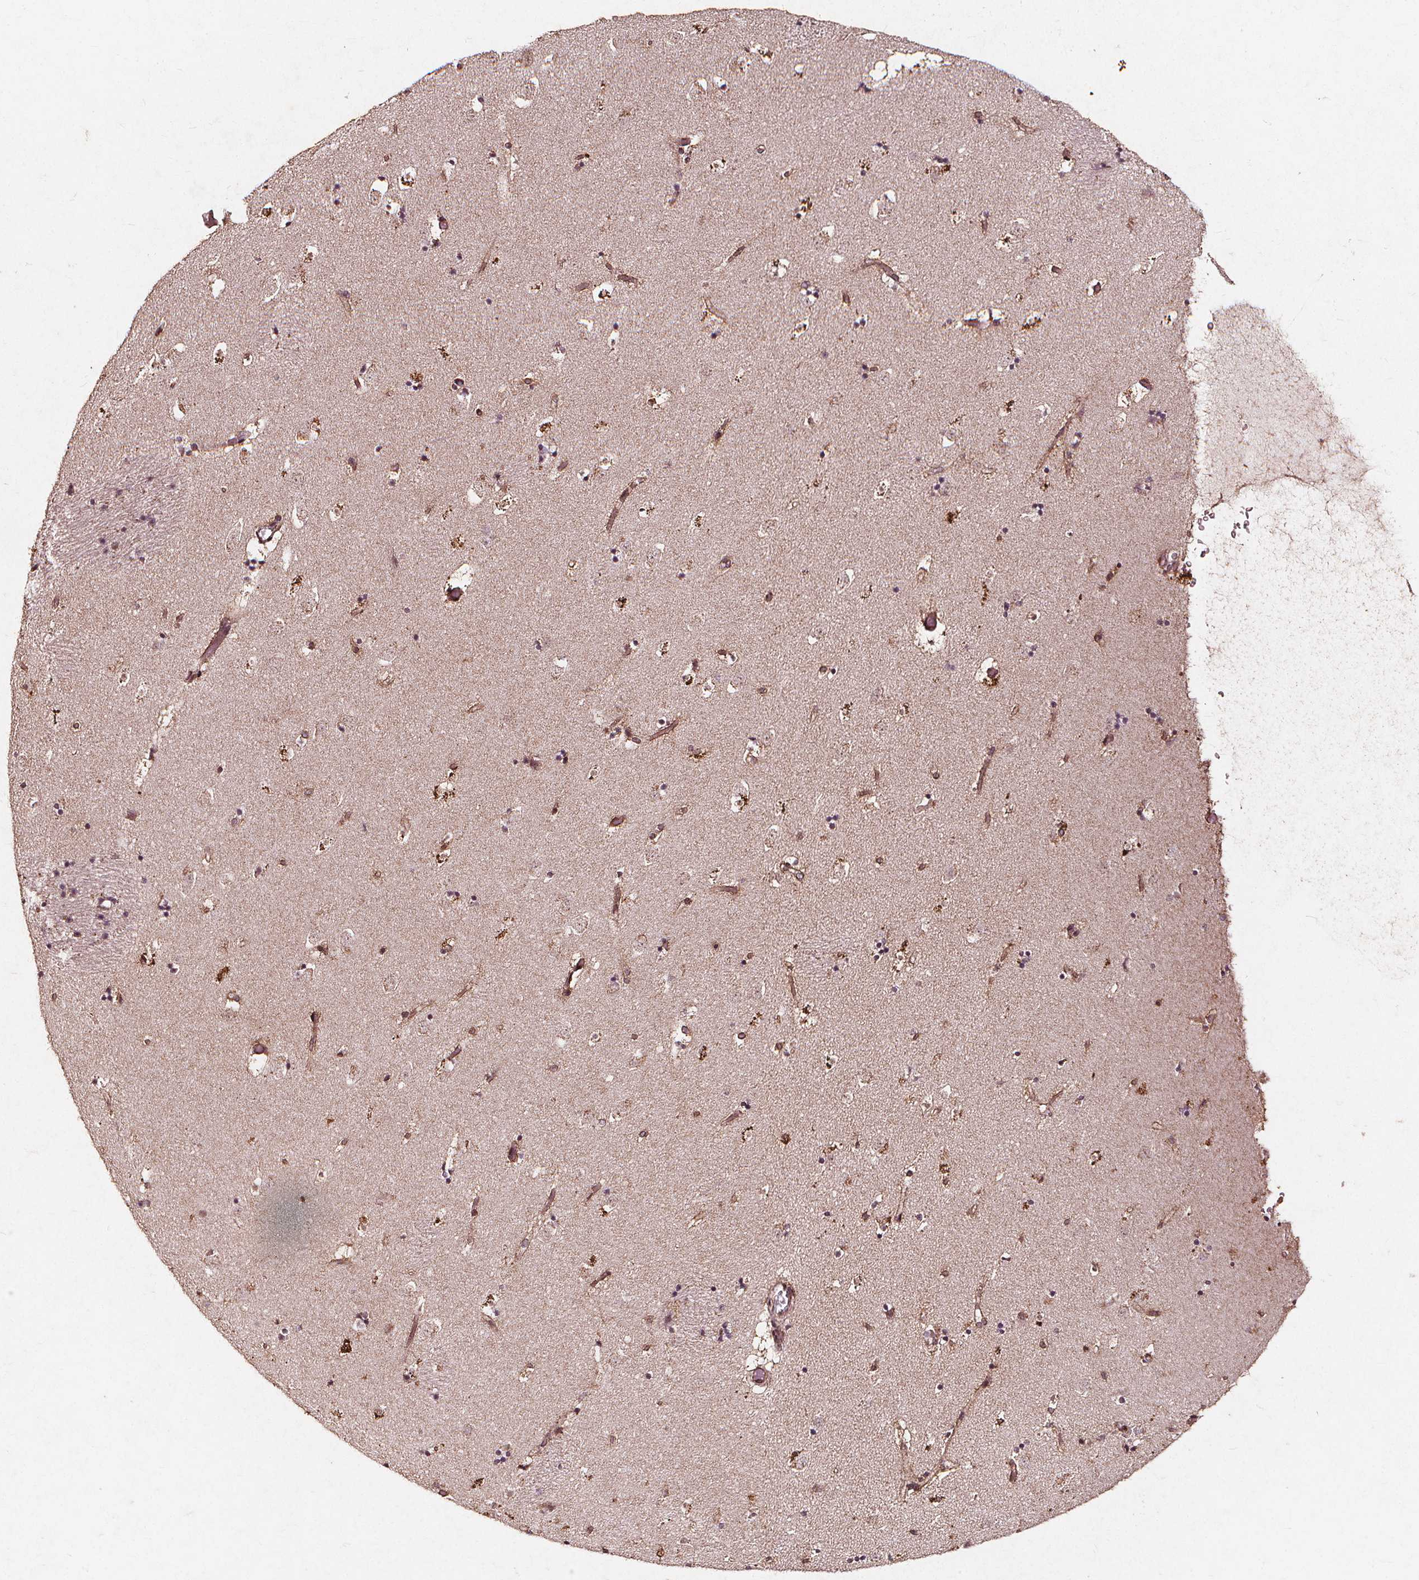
{"staining": {"intensity": "moderate", "quantity": "<25%", "location": "cytoplasmic/membranous"}, "tissue": "caudate", "cell_type": "Glial cells", "image_type": "normal", "snomed": [{"axis": "morphology", "description": "Normal tissue, NOS"}, {"axis": "topography", "description": "Lateral ventricle wall"}], "caption": "A brown stain shows moderate cytoplasmic/membranous expression of a protein in glial cells of unremarkable human caudate.", "gene": "ABCA1", "patient": {"sex": "female", "age": 42}}